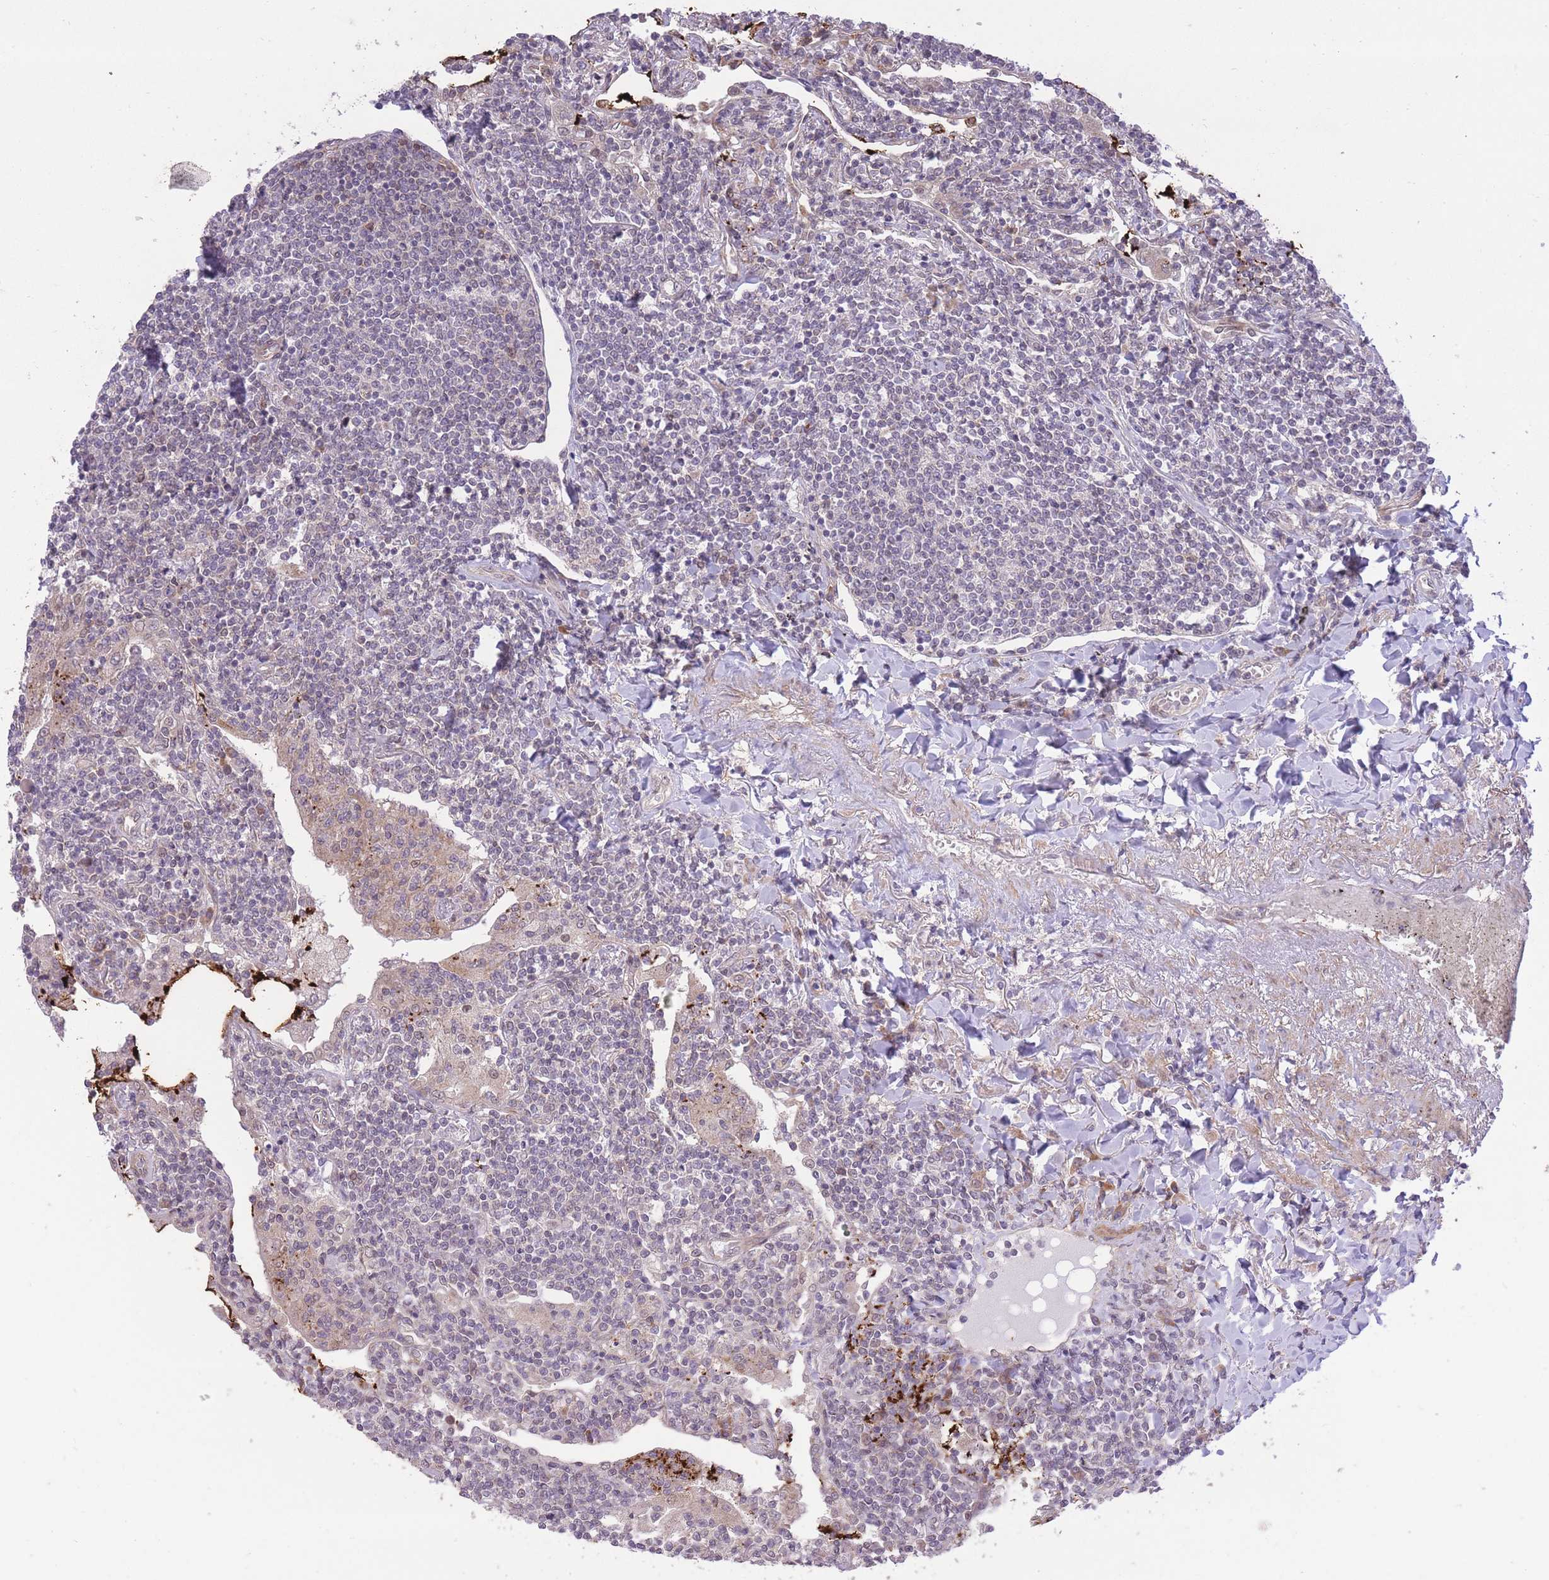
{"staining": {"intensity": "negative", "quantity": "none", "location": "none"}, "tissue": "lymphoma", "cell_type": "Tumor cells", "image_type": "cancer", "snomed": [{"axis": "morphology", "description": "Malignant lymphoma, non-Hodgkin's type, Low grade"}, {"axis": "topography", "description": "Lung"}], "caption": "Tumor cells are negative for protein expression in human lymphoma.", "gene": "ELOA2", "patient": {"sex": "female", "age": 71}}